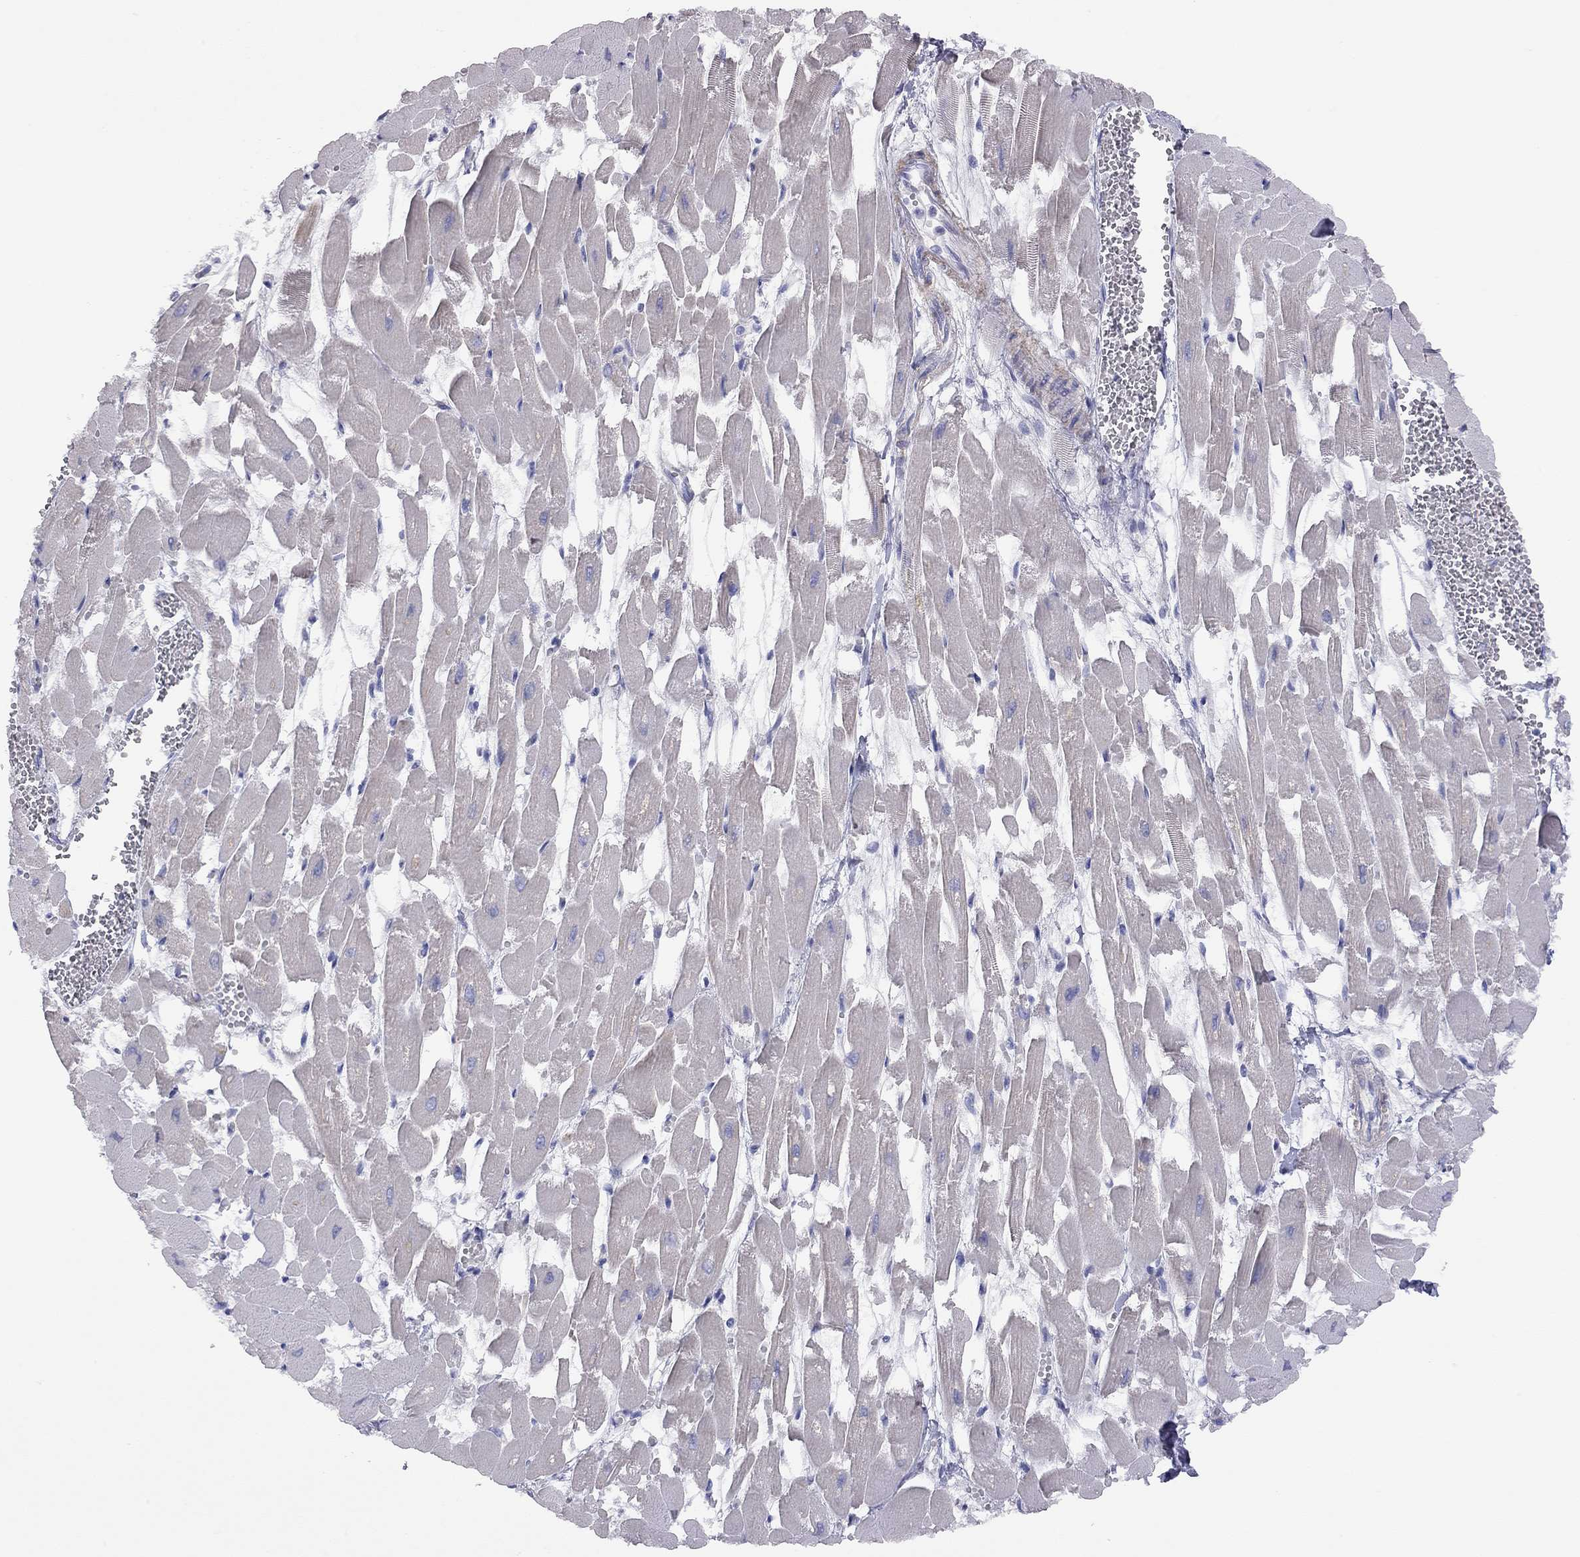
{"staining": {"intensity": "negative", "quantity": "none", "location": "none"}, "tissue": "heart muscle", "cell_type": "Cardiomyocytes", "image_type": "normal", "snomed": [{"axis": "morphology", "description": "Normal tissue, NOS"}, {"axis": "topography", "description": "Heart"}], "caption": "An IHC histopathology image of unremarkable heart muscle is shown. There is no staining in cardiomyocytes of heart muscle.", "gene": "ADCYAP1", "patient": {"sex": "female", "age": 52}}